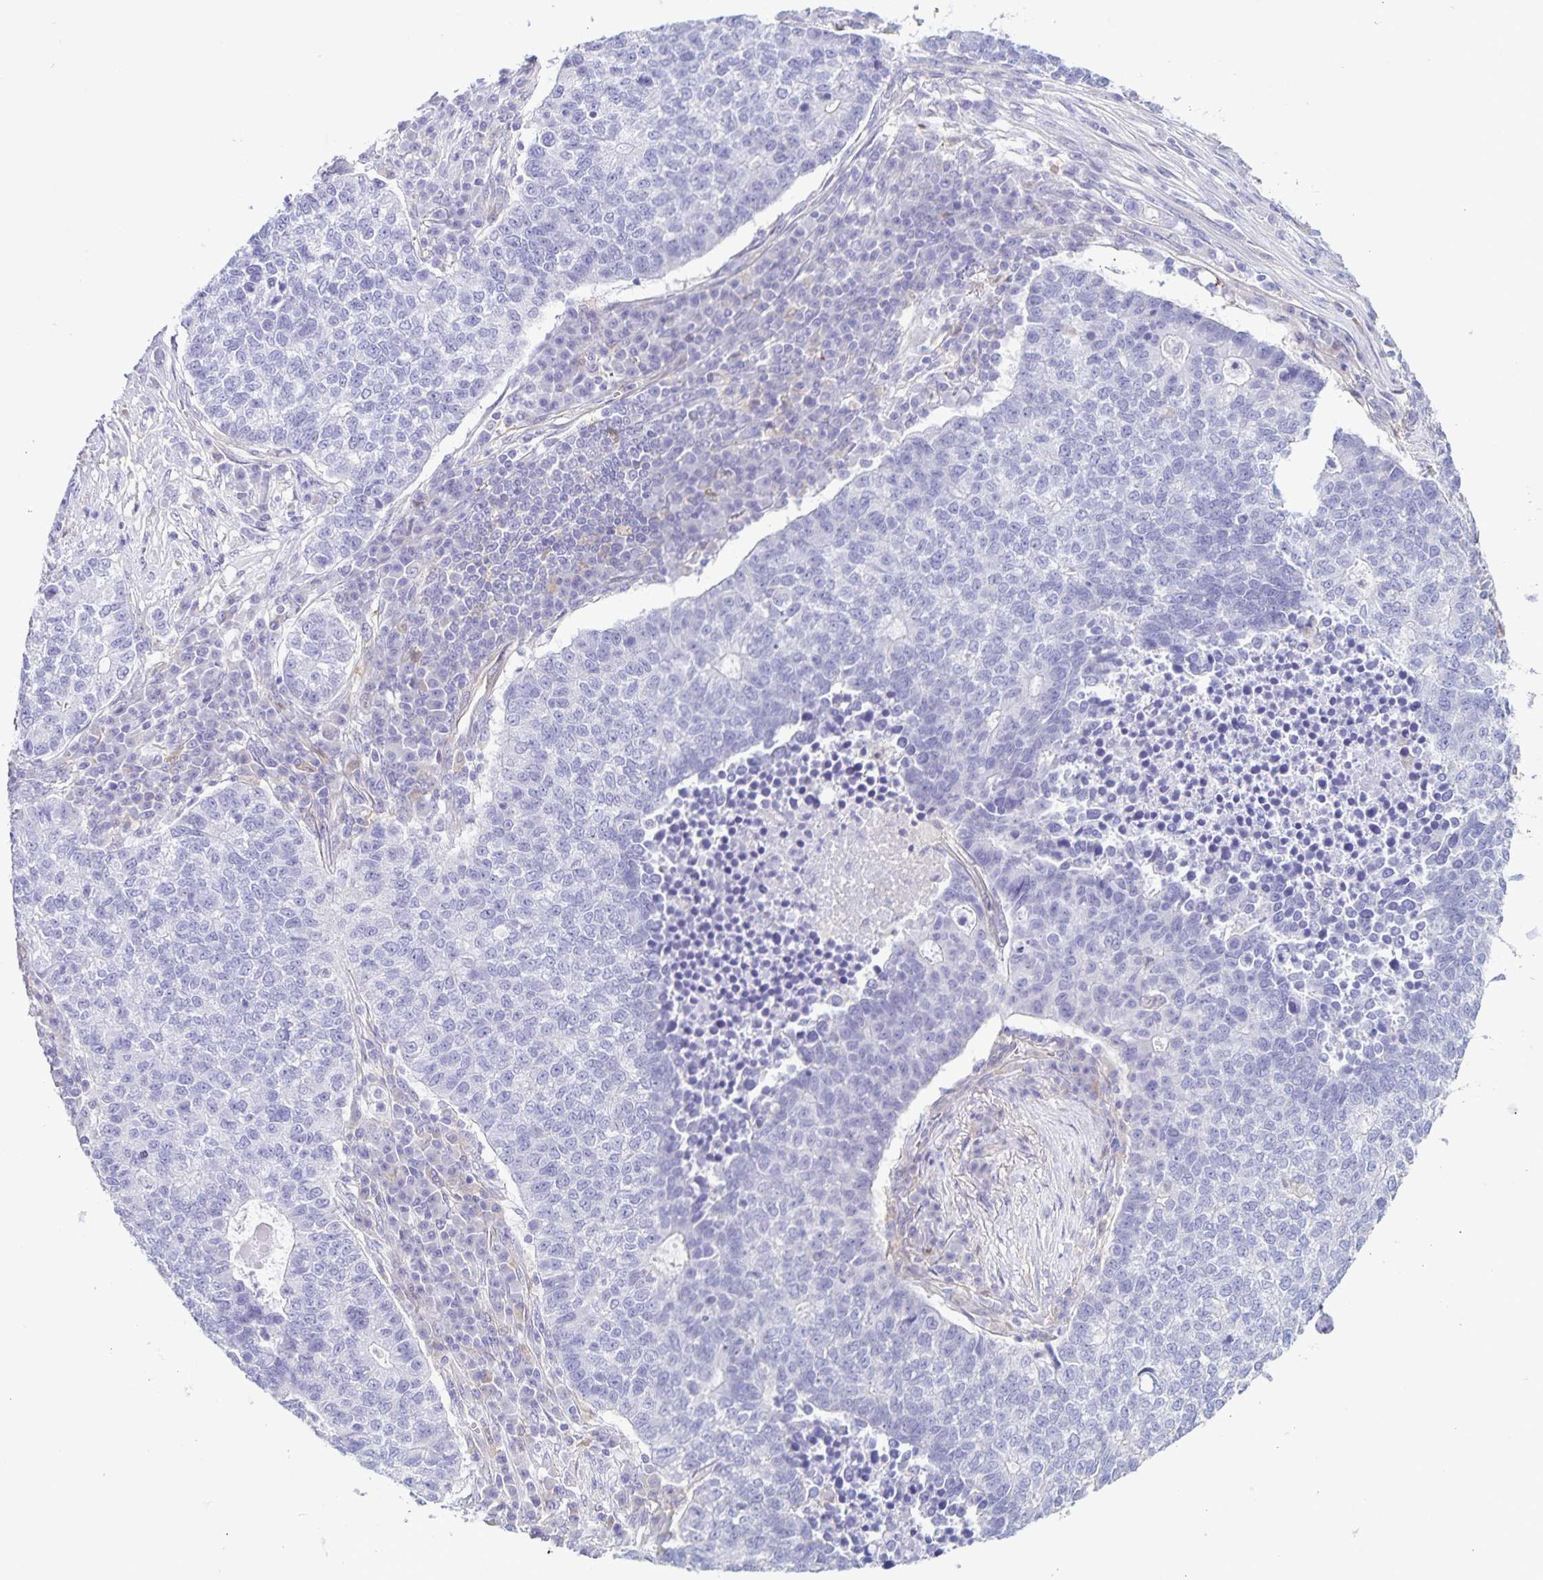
{"staining": {"intensity": "negative", "quantity": "none", "location": "none"}, "tissue": "lung cancer", "cell_type": "Tumor cells", "image_type": "cancer", "snomed": [{"axis": "morphology", "description": "Adenocarcinoma, NOS"}, {"axis": "topography", "description": "Lung"}], "caption": "Immunohistochemistry of lung adenocarcinoma displays no staining in tumor cells.", "gene": "BOLL", "patient": {"sex": "male", "age": 57}}